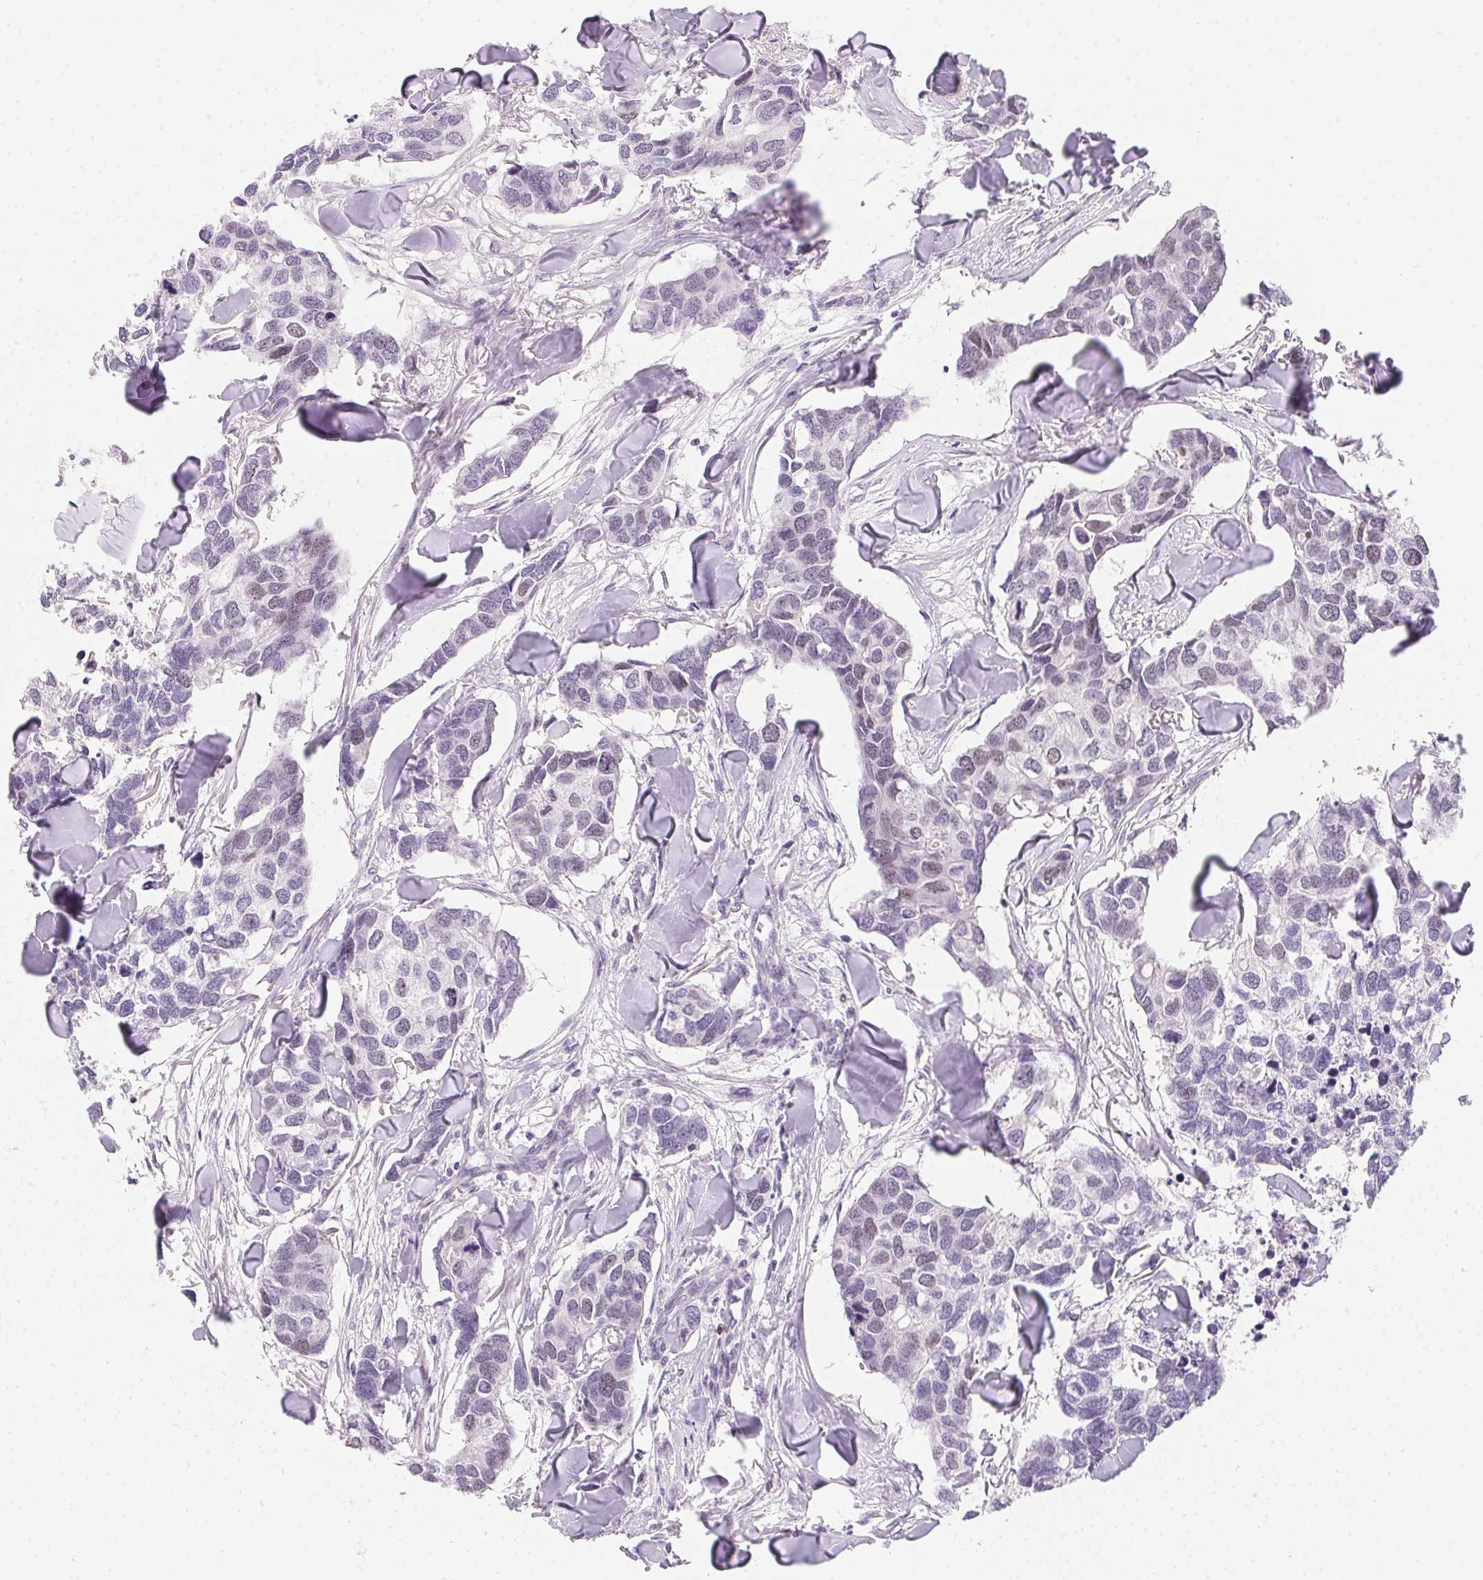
{"staining": {"intensity": "negative", "quantity": "none", "location": "none"}, "tissue": "breast cancer", "cell_type": "Tumor cells", "image_type": "cancer", "snomed": [{"axis": "morphology", "description": "Duct carcinoma"}, {"axis": "topography", "description": "Breast"}], "caption": "This is an immunohistochemistry image of human intraductal carcinoma (breast). There is no staining in tumor cells.", "gene": "HELLS", "patient": {"sex": "female", "age": 83}}